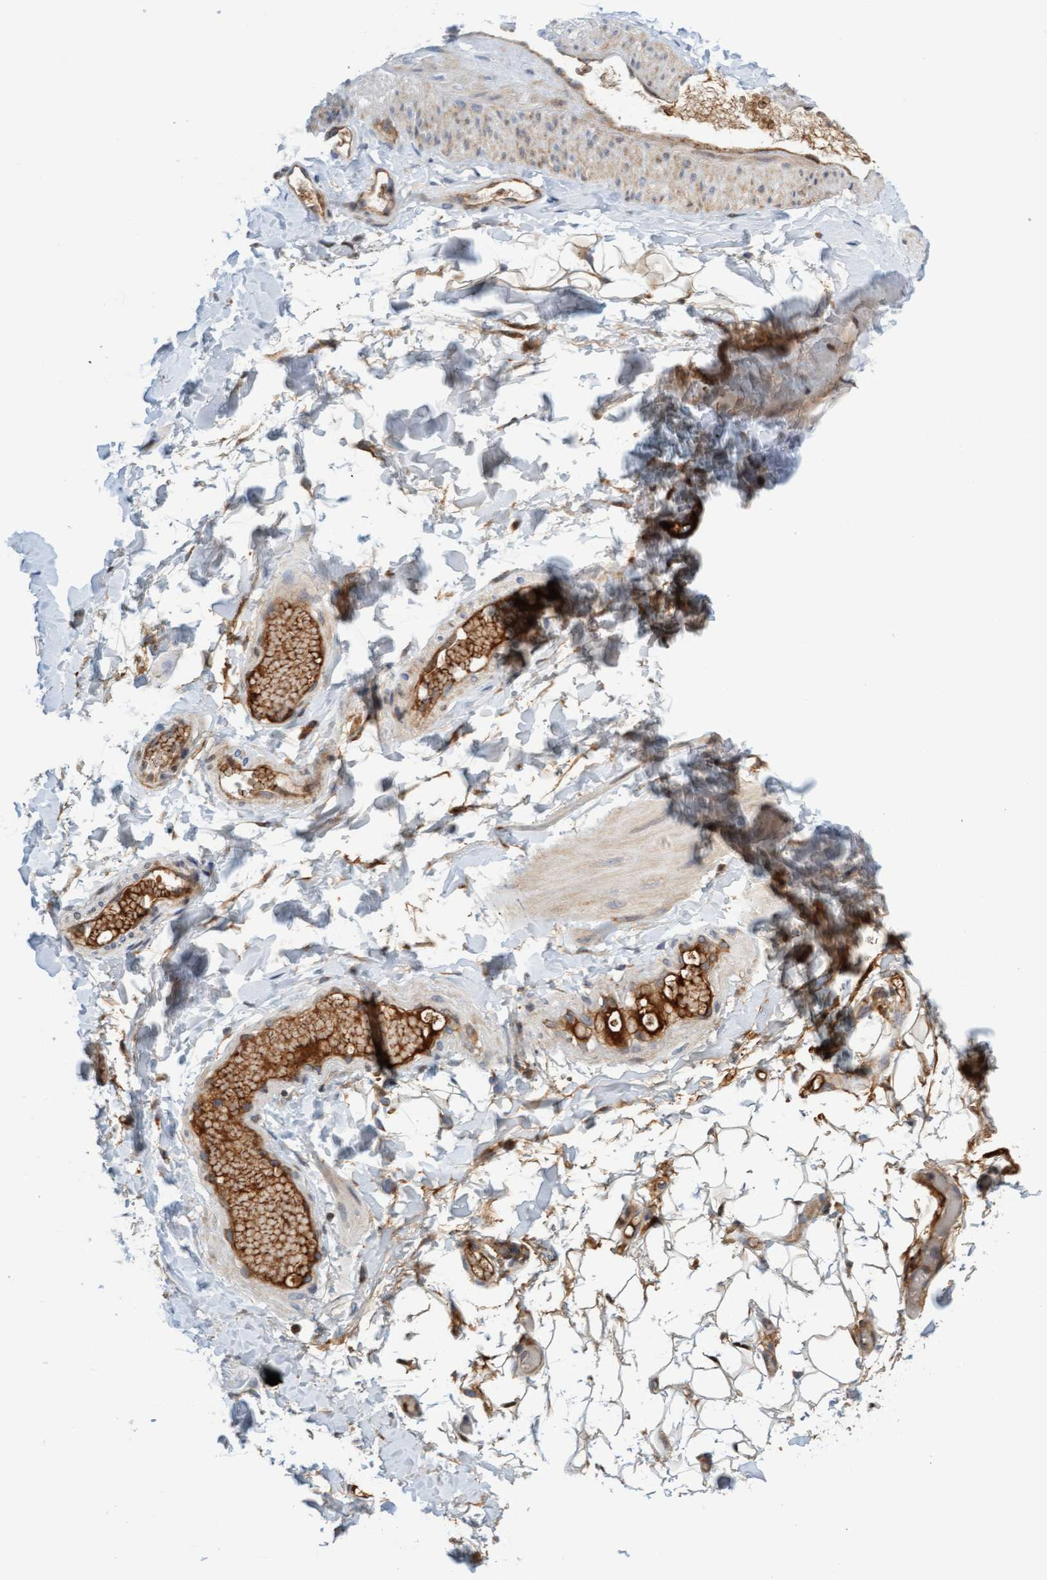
{"staining": {"intensity": "moderate", "quantity": "25%-75%", "location": "cytoplasmic/membranous"}, "tissue": "adipose tissue", "cell_type": "Adipocytes", "image_type": "normal", "snomed": [{"axis": "morphology", "description": "Normal tissue, NOS"}, {"axis": "topography", "description": "Adipose tissue"}, {"axis": "topography", "description": "Vascular tissue"}, {"axis": "topography", "description": "Peripheral nerve tissue"}], "caption": "Protein analysis of benign adipose tissue demonstrates moderate cytoplasmic/membranous positivity in about 25%-75% of adipocytes.", "gene": "EIF4EBP1", "patient": {"sex": "male", "age": 25}}